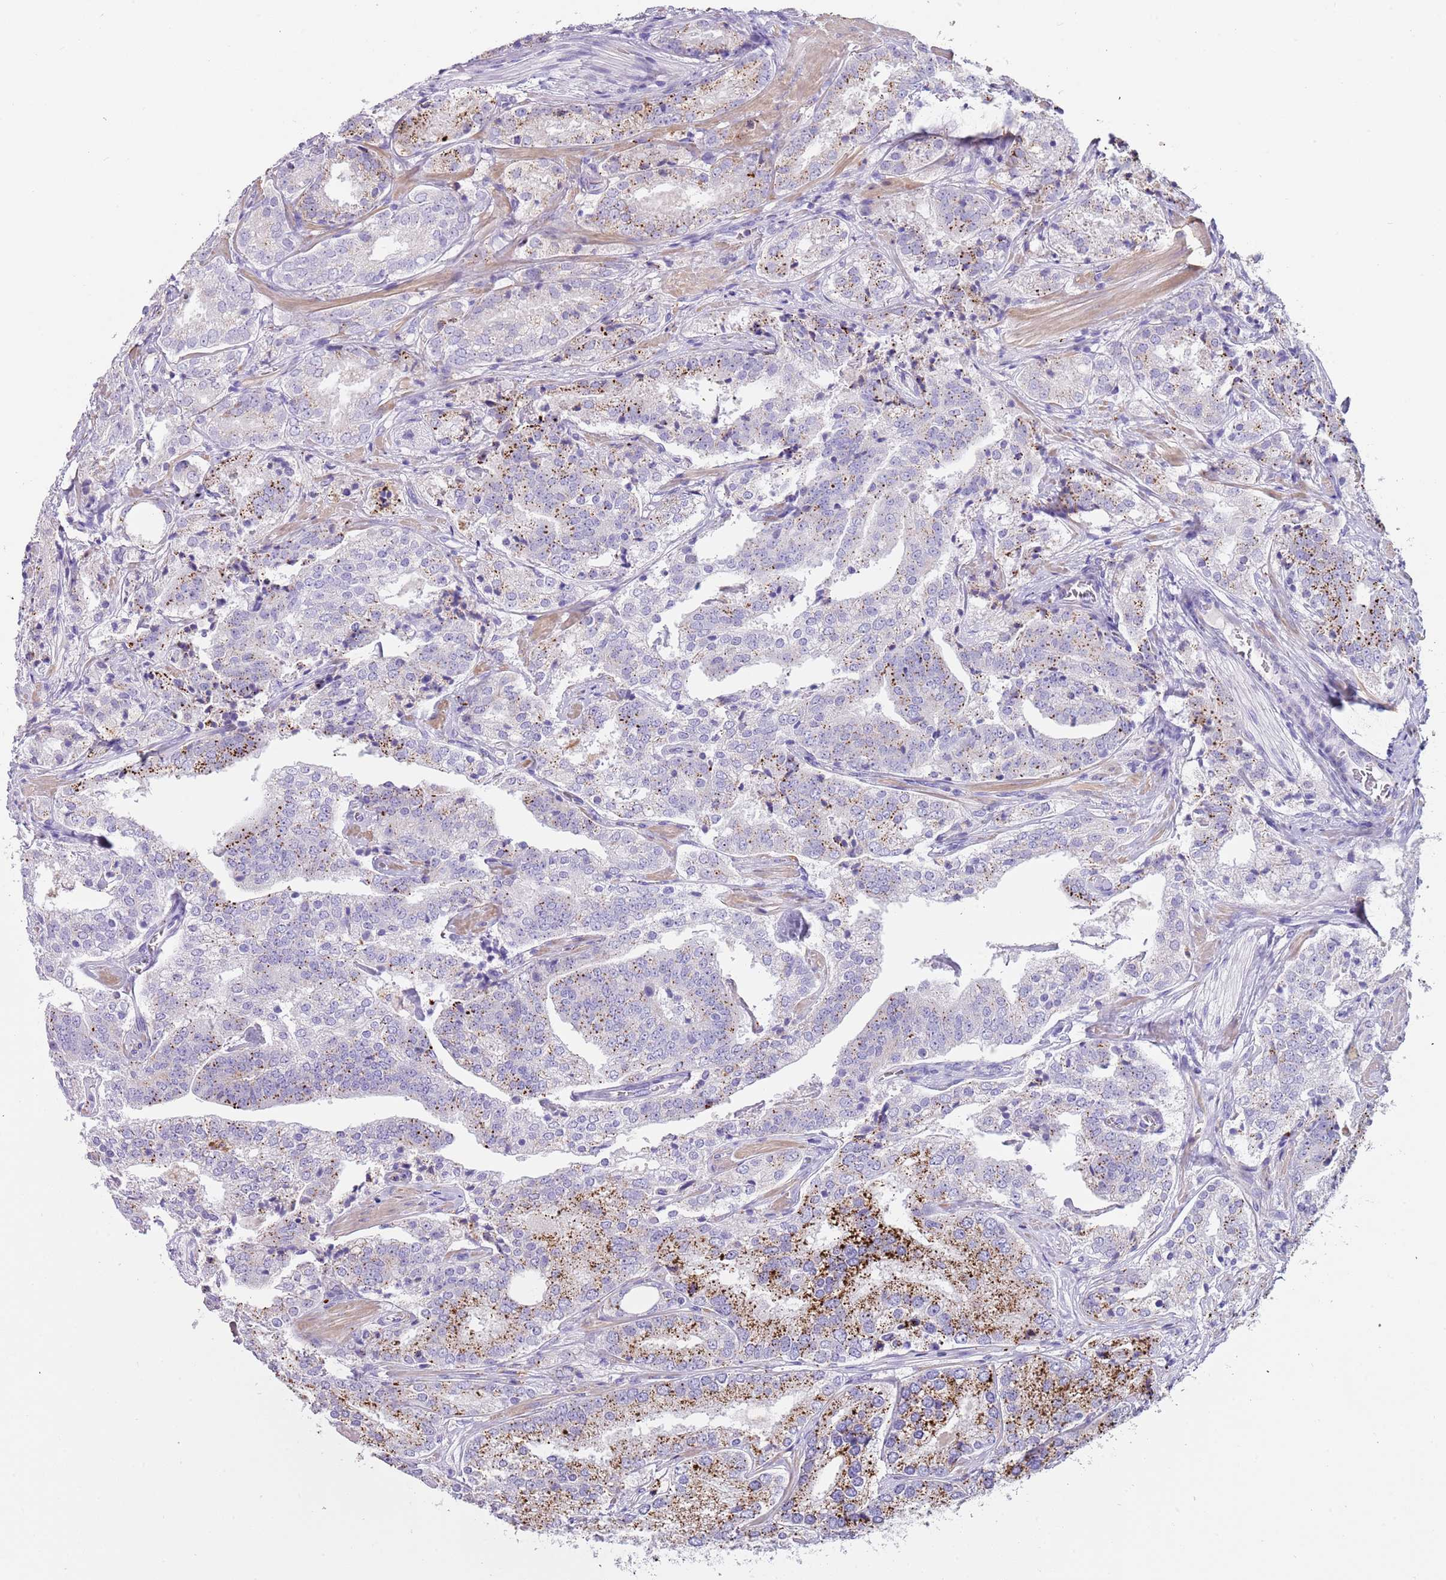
{"staining": {"intensity": "moderate", "quantity": "<25%", "location": "cytoplasmic/membranous"}, "tissue": "prostate cancer", "cell_type": "Tumor cells", "image_type": "cancer", "snomed": [{"axis": "morphology", "description": "Adenocarcinoma, High grade"}, {"axis": "topography", "description": "Prostate"}], "caption": "Moderate cytoplasmic/membranous expression for a protein is appreciated in approximately <25% of tumor cells of prostate cancer using immunohistochemistry.", "gene": "LRRN3", "patient": {"sex": "male", "age": 63}}